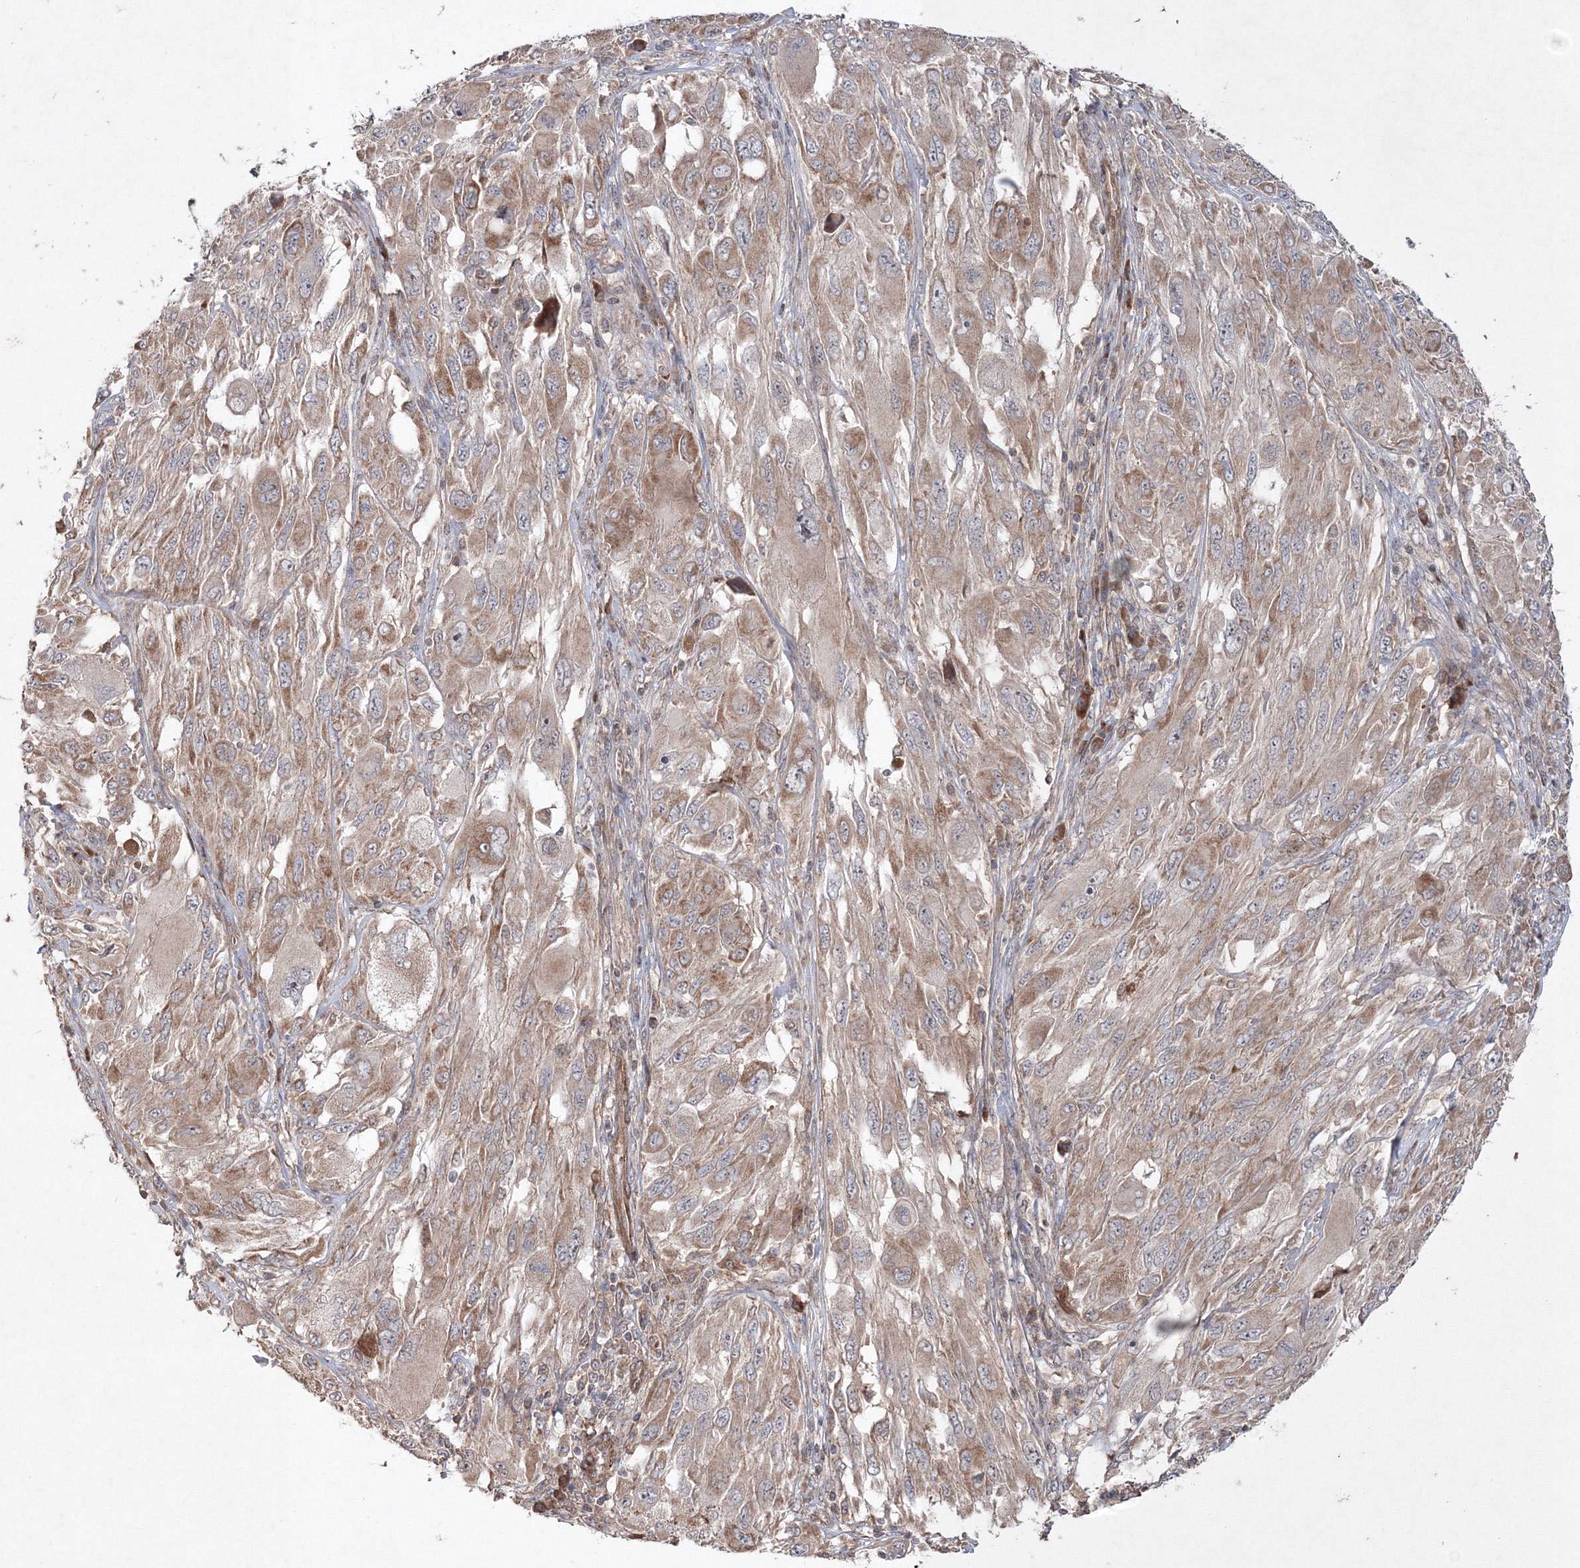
{"staining": {"intensity": "moderate", "quantity": ">75%", "location": "cytoplasmic/membranous"}, "tissue": "melanoma", "cell_type": "Tumor cells", "image_type": "cancer", "snomed": [{"axis": "morphology", "description": "Malignant melanoma, NOS"}, {"axis": "topography", "description": "Skin"}], "caption": "Protein analysis of melanoma tissue shows moderate cytoplasmic/membranous staining in approximately >75% of tumor cells.", "gene": "NOA1", "patient": {"sex": "female", "age": 91}}